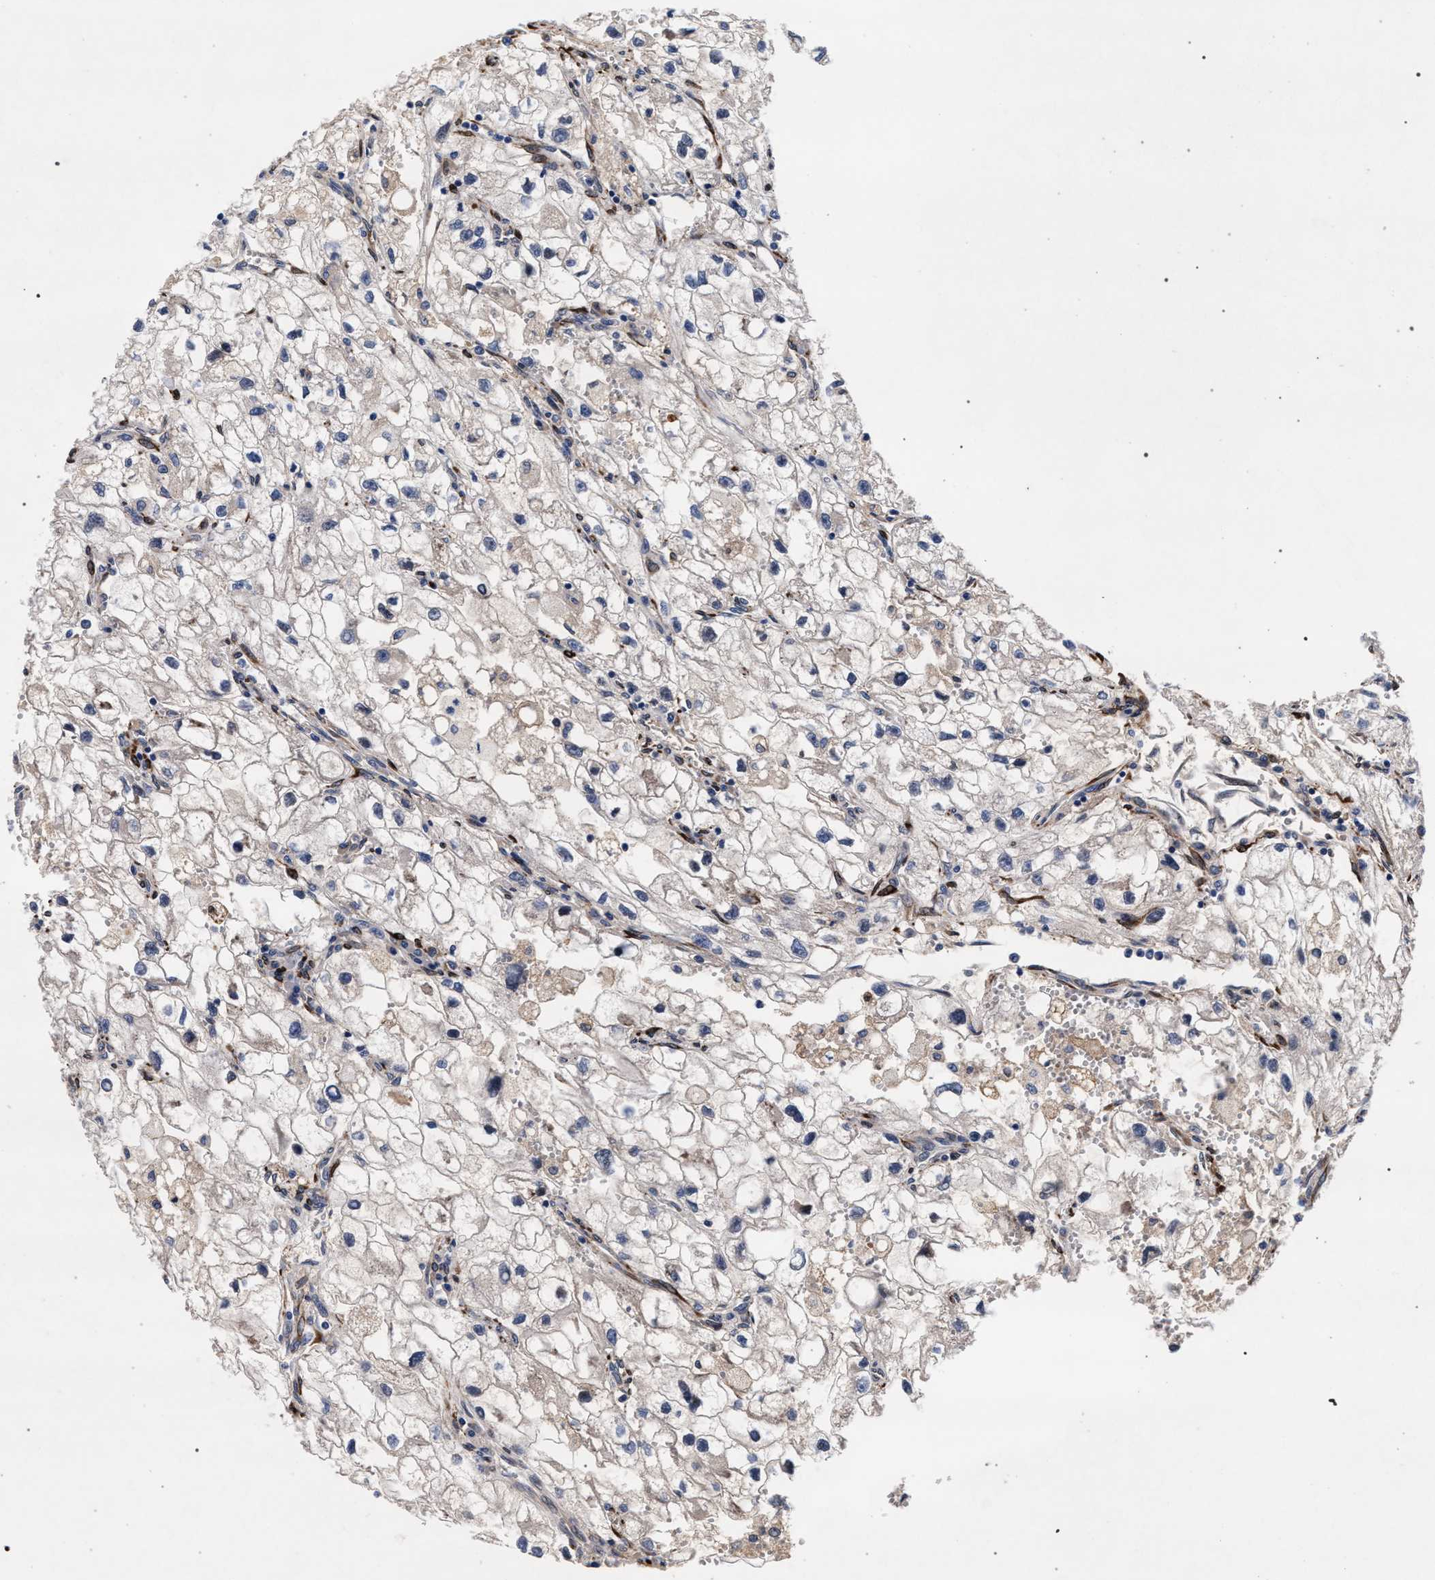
{"staining": {"intensity": "negative", "quantity": "none", "location": "none"}, "tissue": "renal cancer", "cell_type": "Tumor cells", "image_type": "cancer", "snomed": [{"axis": "morphology", "description": "Adenocarcinoma, NOS"}, {"axis": "topography", "description": "Kidney"}], "caption": "This photomicrograph is of renal cancer (adenocarcinoma) stained with IHC to label a protein in brown with the nuclei are counter-stained blue. There is no positivity in tumor cells.", "gene": "NEK7", "patient": {"sex": "female", "age": 70}}